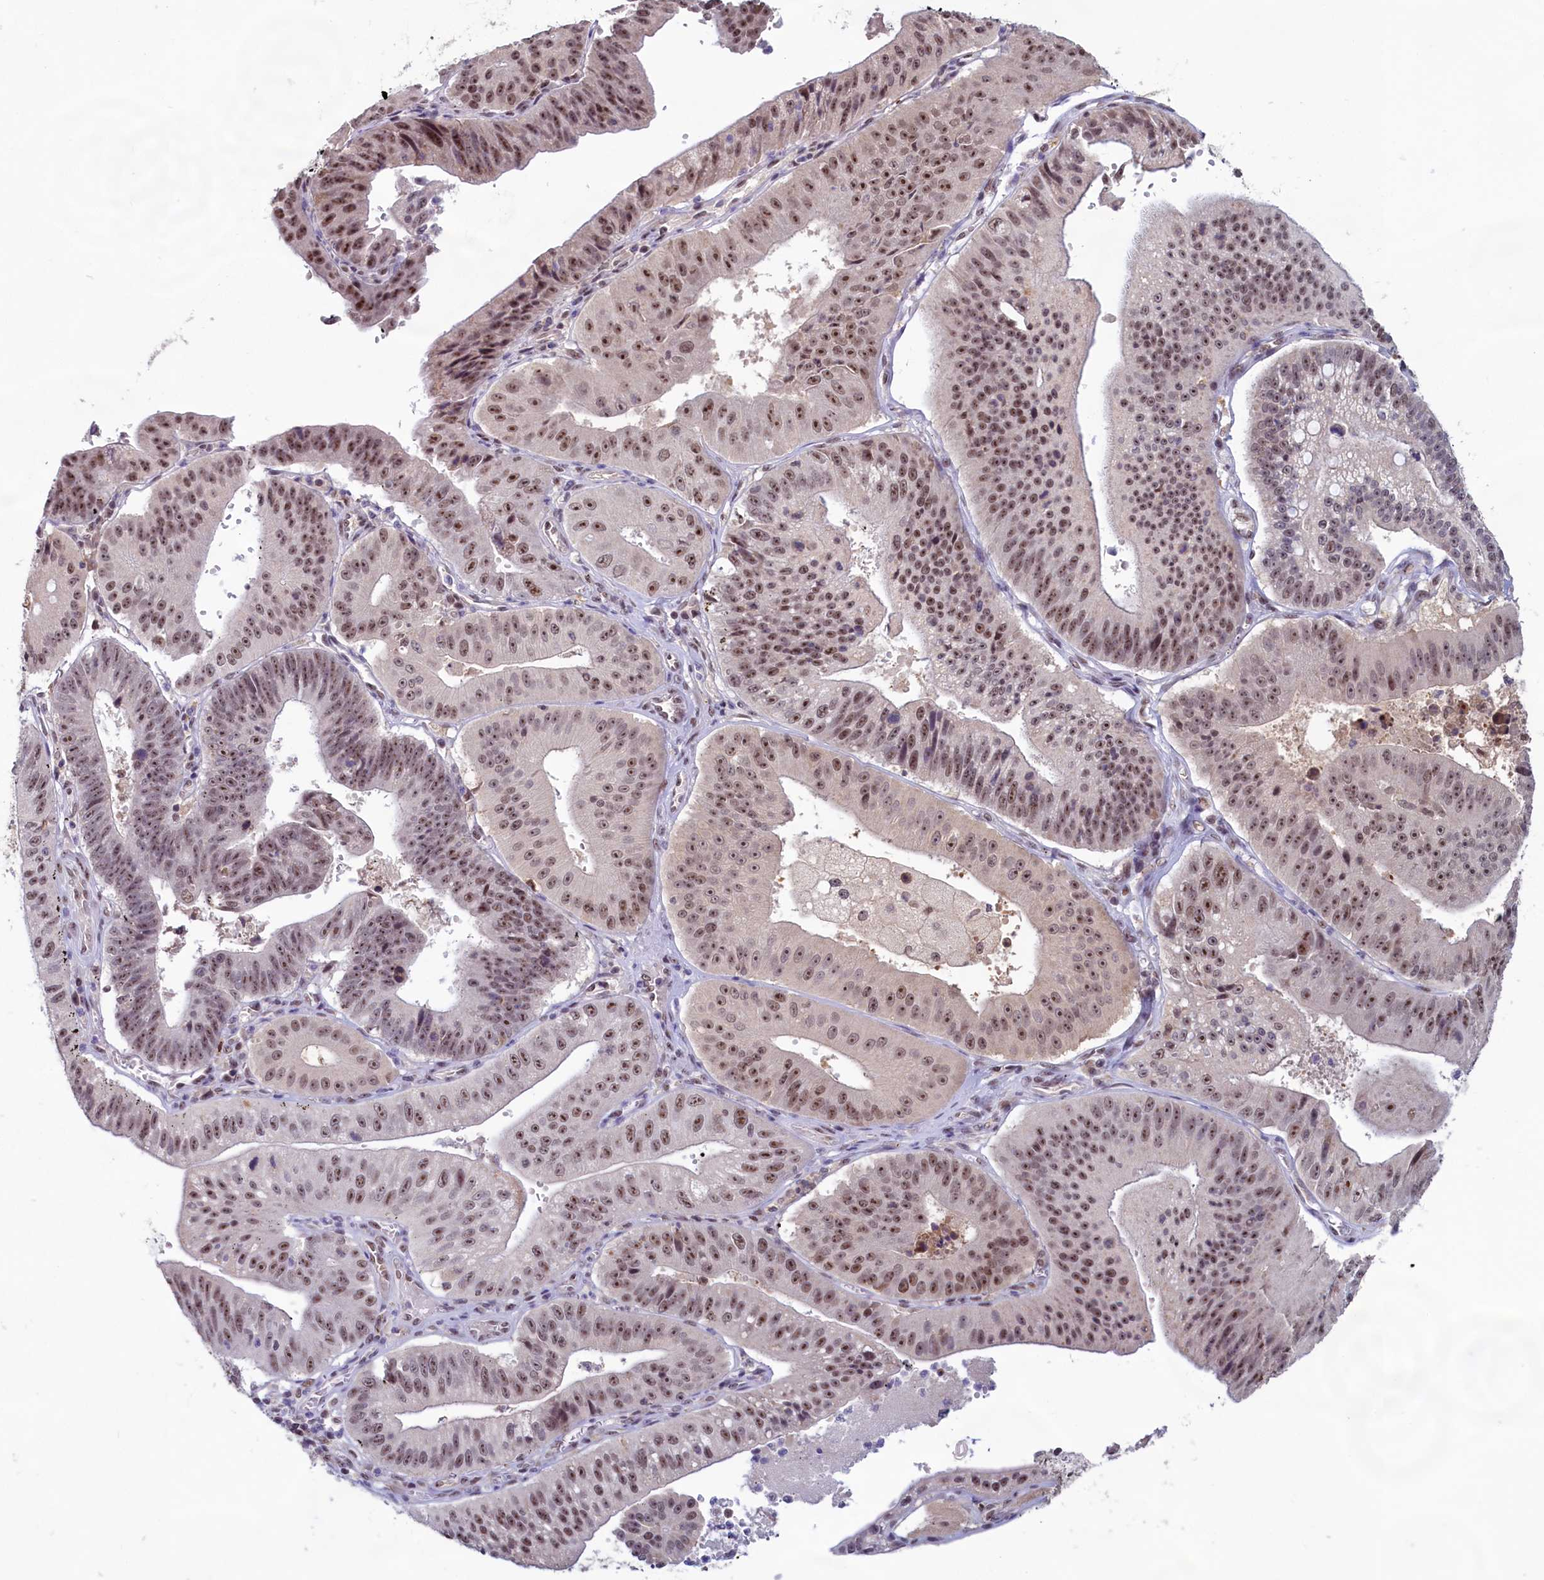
{"staining": {"intensity": "strong", "quantity": ">75%", "location": "nuclear"}, "tissue": "stomach cancer", "cell_type": "Tumor cells", "image_type": "cancer", "snomed": [{"axis": "morphology", "description": "Adenocarcinoma, NOS"}, {"axis": "topography", "description": "Stomach"}], "caption": "This is an image of immunohistochemistry staining of adenocarcinoma (stomach), which shows strong staining in the nuclear of tumor cells.", "gene": "C1D", "patient": {"sex": "male", "age": 59}}